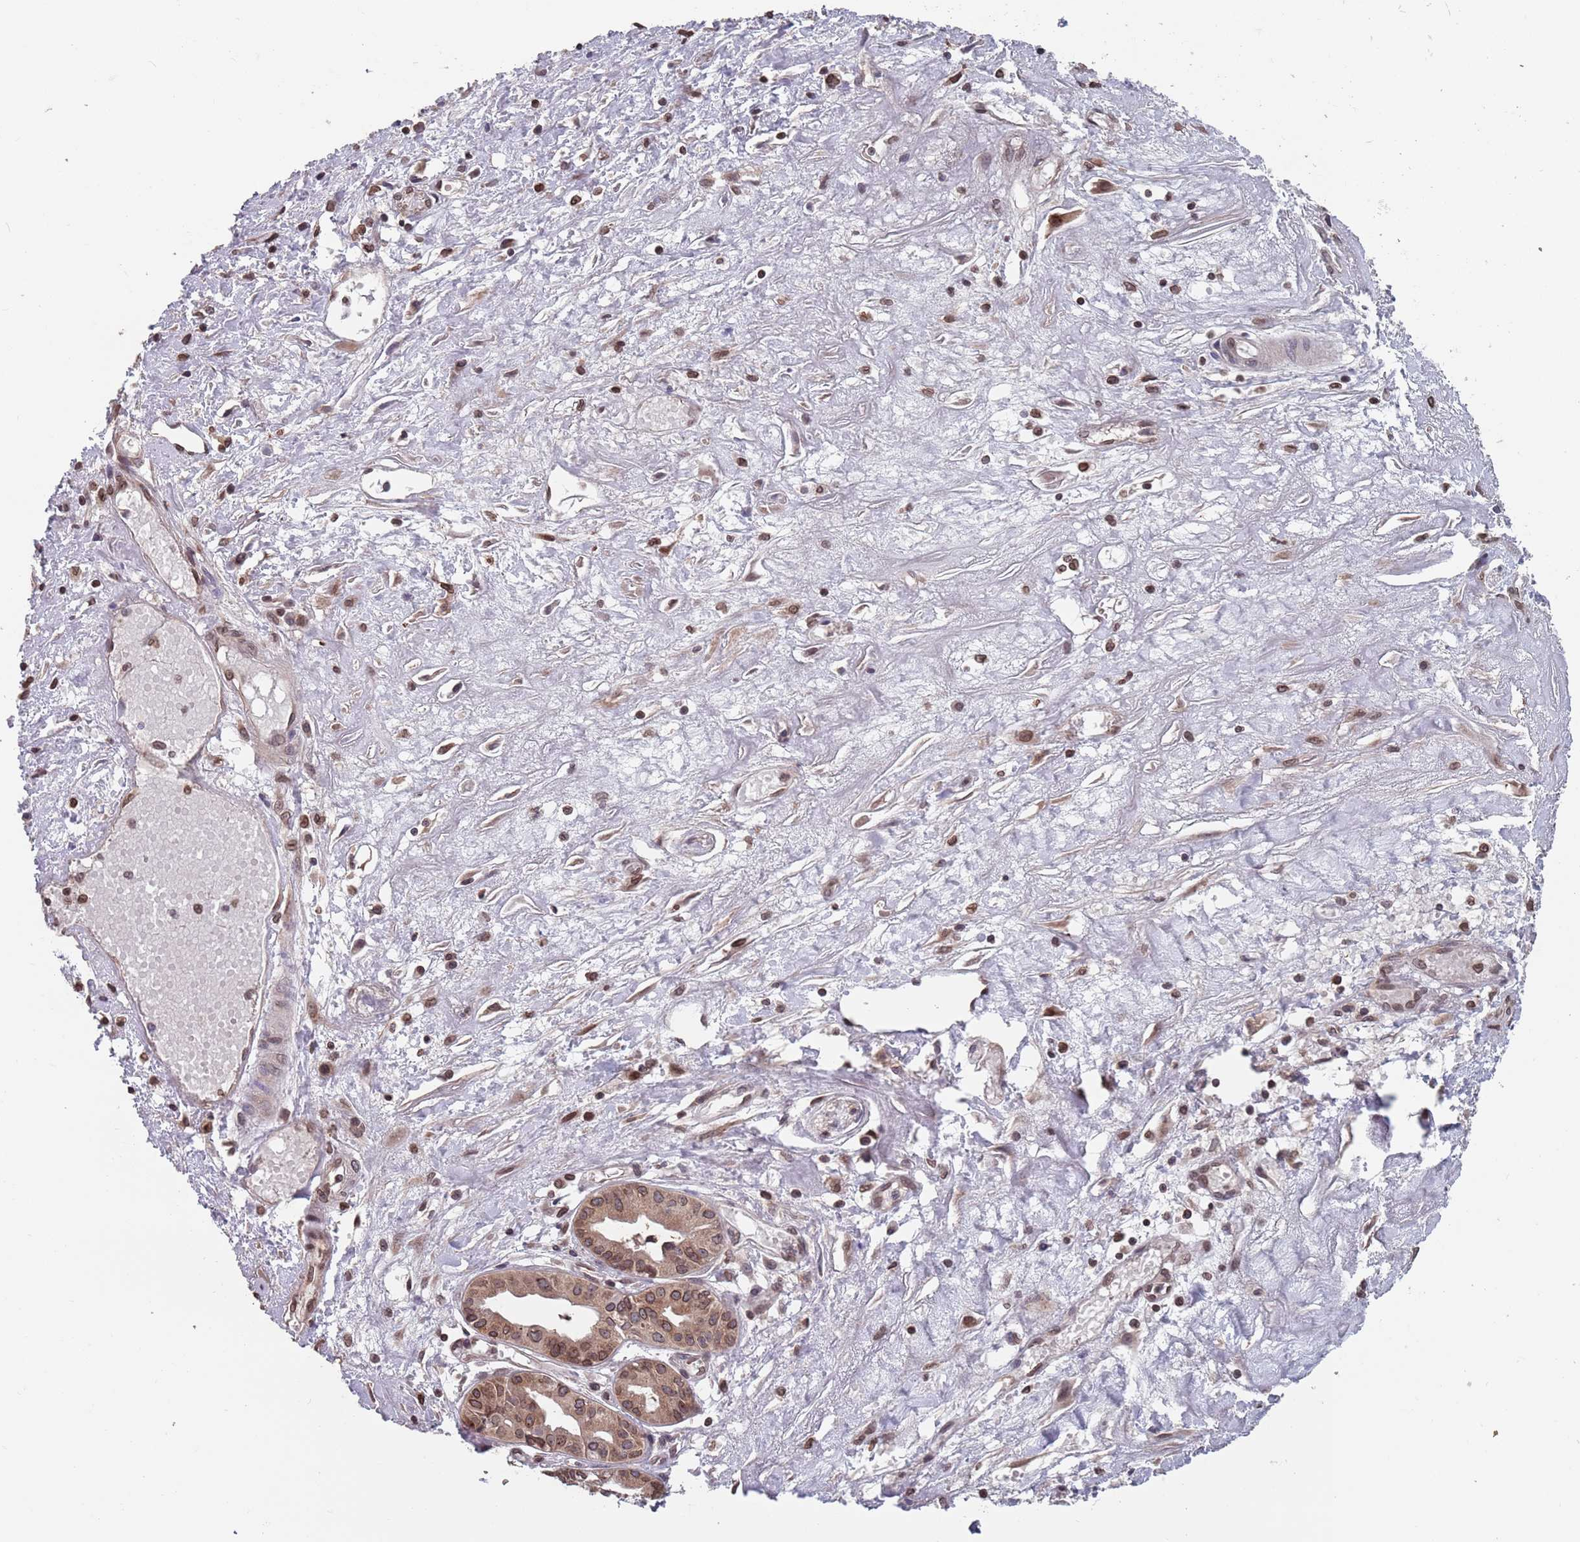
{"staining": {"intensity": "moderate", "quantity": ">75%", "location": "cytoplasmic/membranous,nuclear"}, "tissue": "pancreatic cancer", "cell_type": "Tumor cells", "image_type": "cancer", "snomed": [{"axis": "morphology", "description": "Adenocarcinoma, NOS"}, {"axis": "topography", "description": "Pancreas"}], "caption": "Brown immunohistochemical staining in adenocarcinoma (pancreatic) exhibits moderate cytoplasmic/membranous and nuclear expression in about >75% of tumor cells.", "gene": "SDHAF3", "patient": {"sex": "female", "age": 50}}